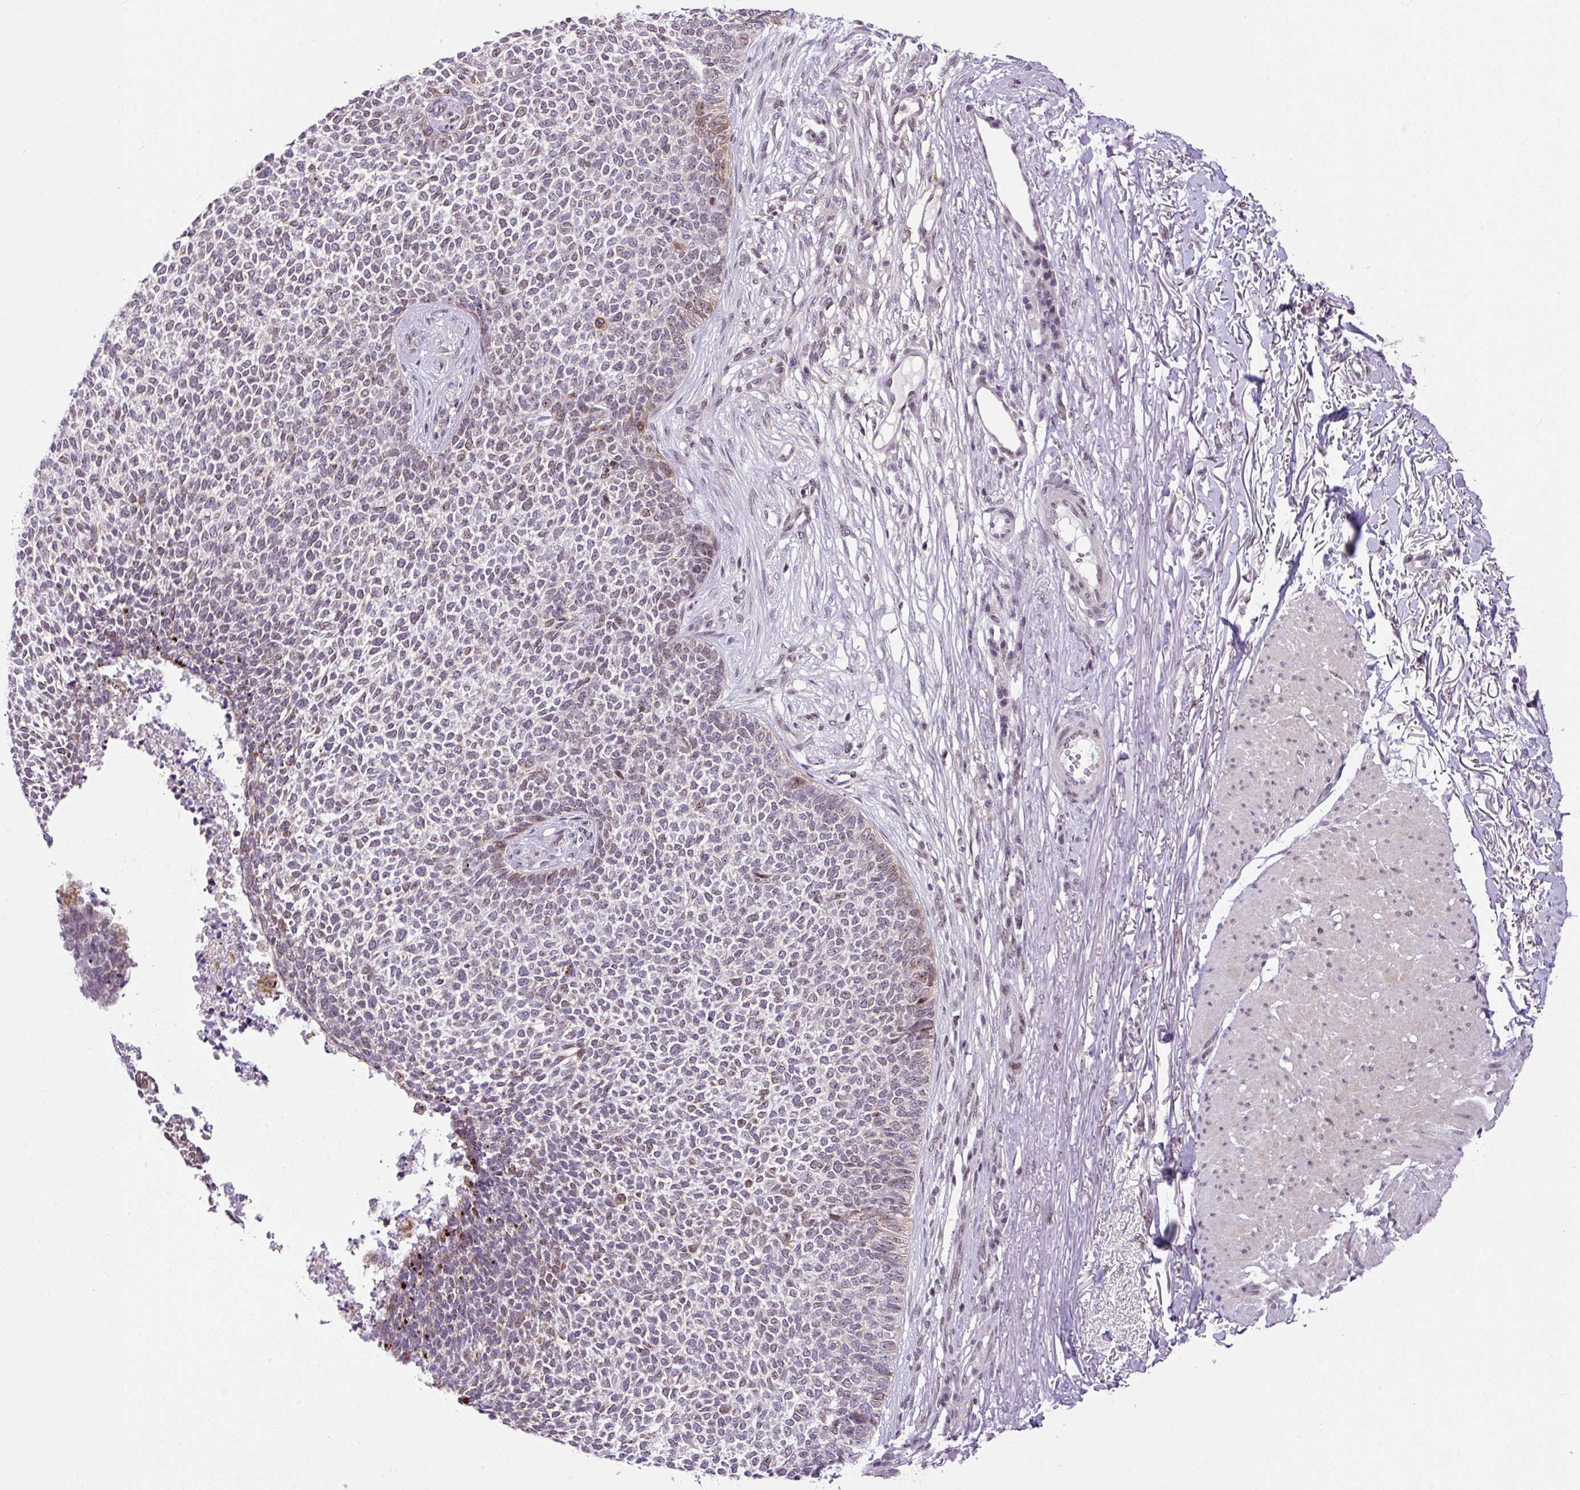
{"staining": {"intensity": "moderate", "quantity": "<25%", "location": "cytoplasmic/membranous,nuclear"}, "tissue": "skin cancer", "cell_type": "Tumor cells", "image_type": "cancer", "snomed": [{"axis": "morphology", "description": "Basal cell carcinoma"}, {"axis": "topography", "description": "Skin"}], "caption": "Human skin basal cell carcinoma stained for a protein (brown) exhibits moderate cytoplasmic/membranous and nuclear positive staining in about <25% of tumor cells.", "gene": "CCDC137", "patient": {"sex": "female", "age": 84}}